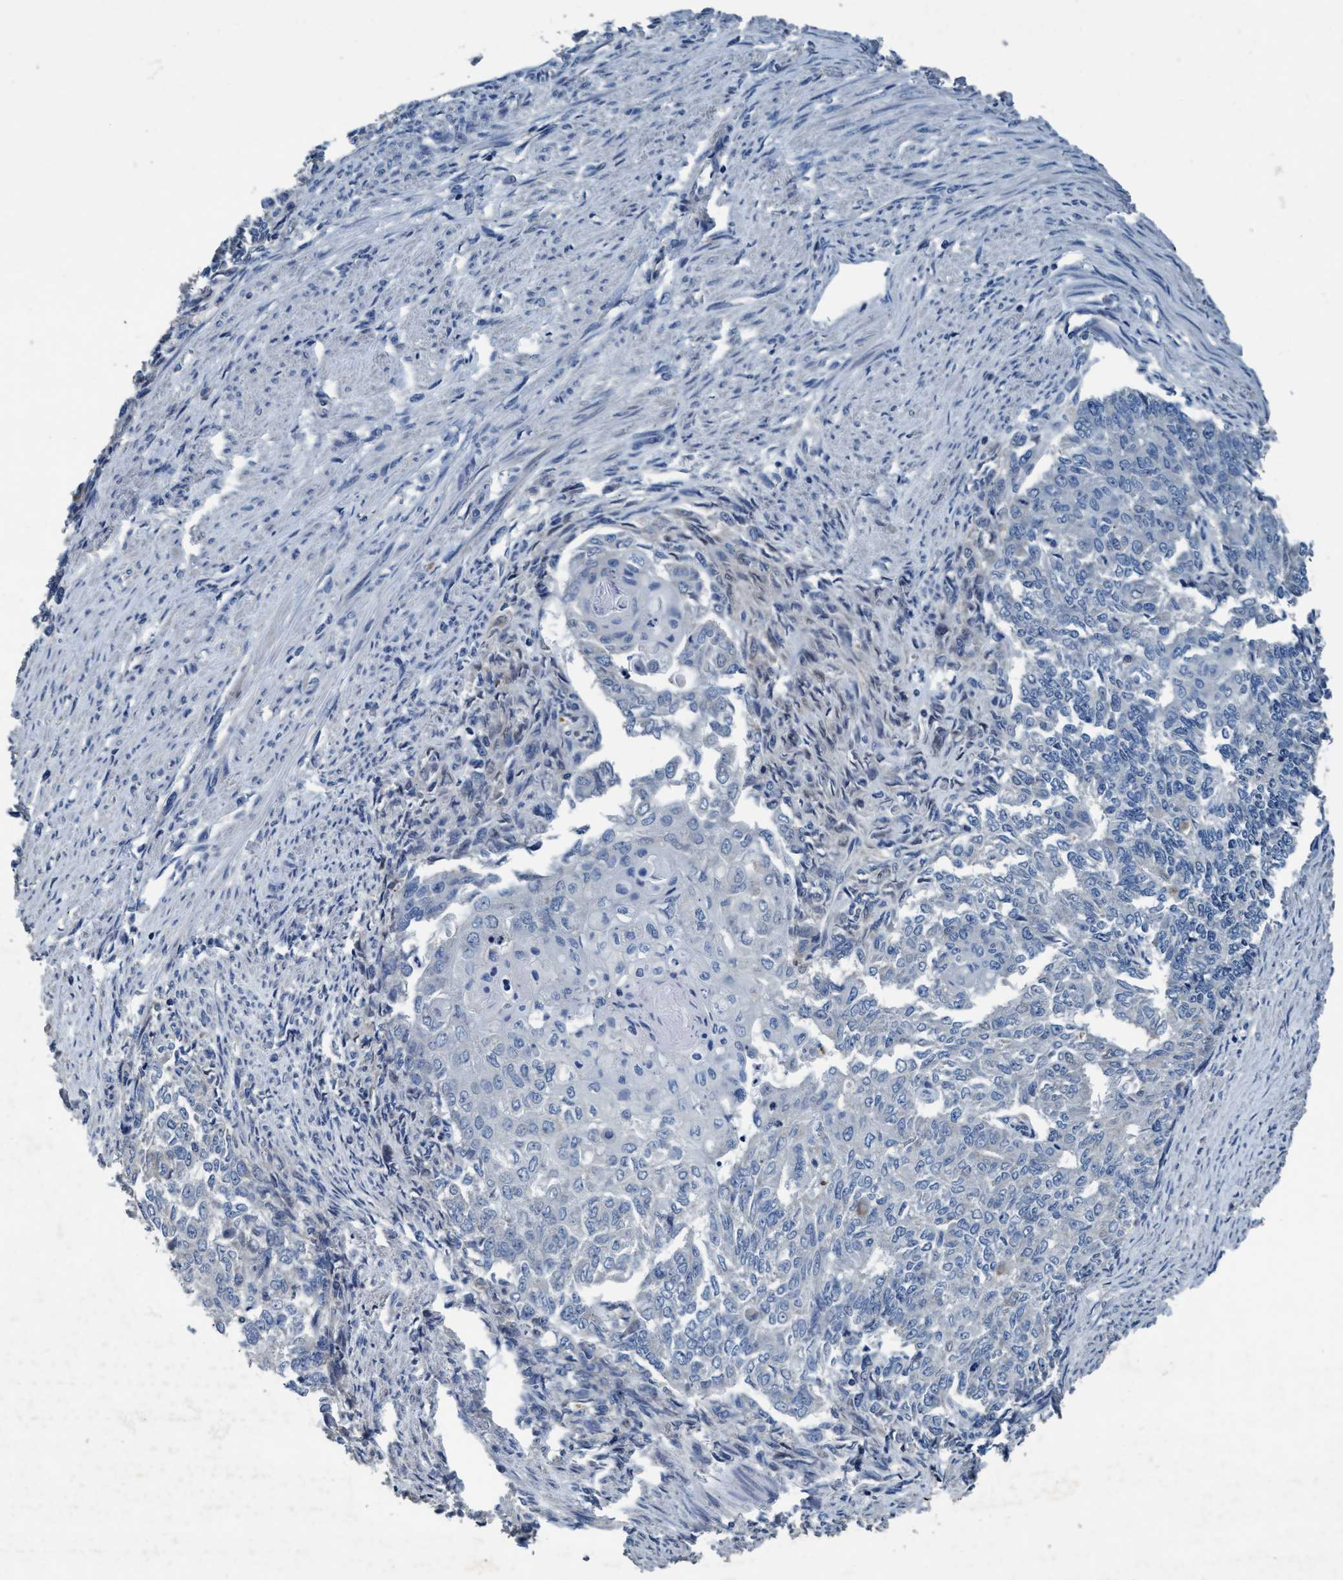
{"staining": {"intensity": "negative", "quantity": "none", "location": "none"}, "tissue": "endometrial cancer", "cell_type": "Tumor cells", "image_type": "cancer", "snomed": [{"axis": "morphology", "description": "Adenocarcinoma, NOS"}, {"axis": "topography", "description": "Endometrium"}], "caption": "Endometrial cancer was stained to show a protein in brown. There is no significant staining in tumor cells. Nuclei are stained in blue.", "gene": "ANKFN1", "patient": {"sex": "female", "age": 32}}